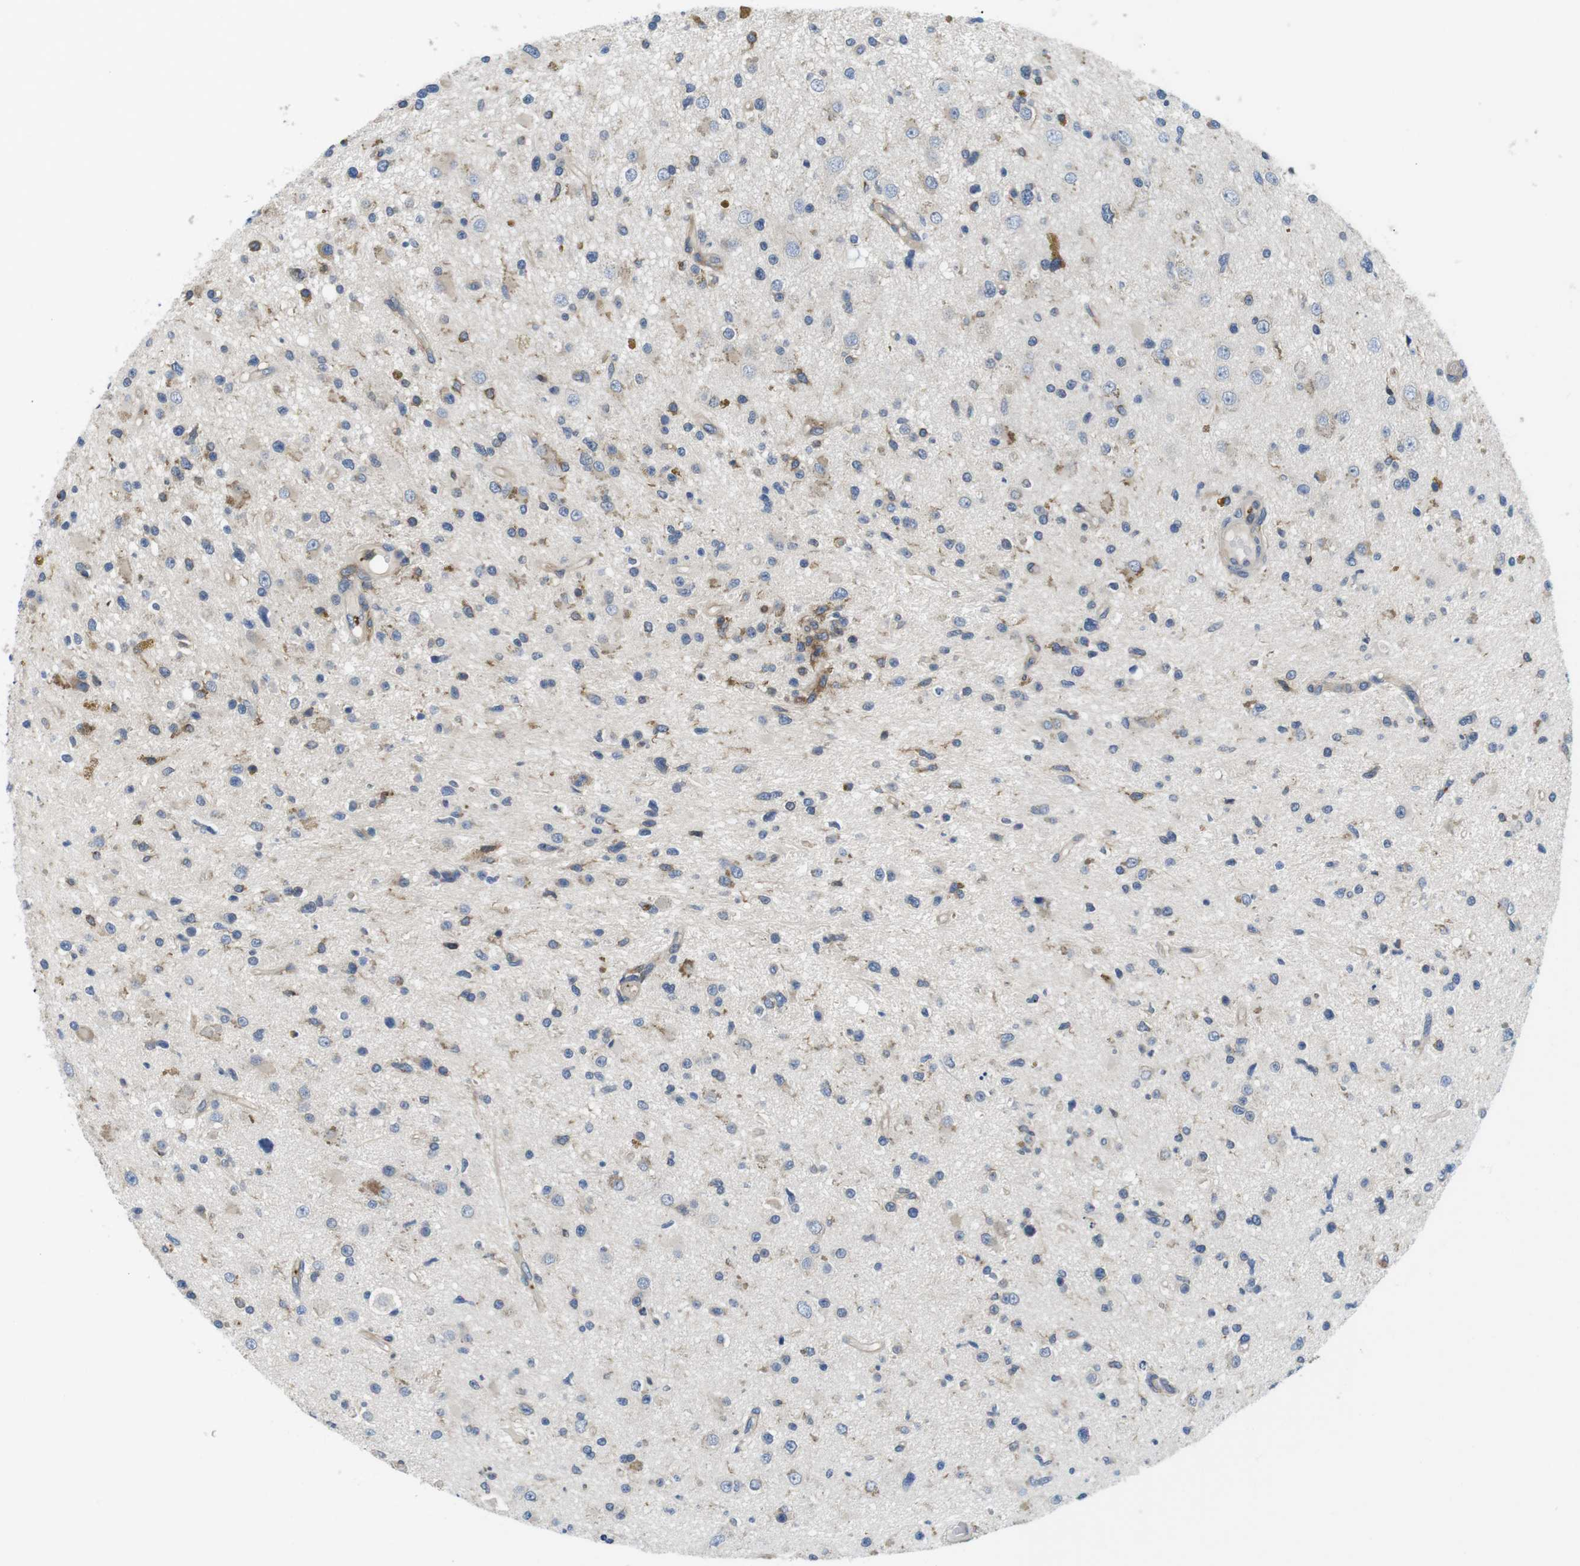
{"staining": {"intensity": "moderate", "quantity": "<25%", "location": "cytoplasmic/membranous"}, "tissue": "glioma", "cell_type": "Tumor cells", "image_type": "cancer", "snomed": [{"axis": "morphology", "description": "Glioma, malignant, High grade"}, {"axis": "topography", "description": "Brain"}], "caption": "Malignant glioma (high-grade) stained for a protein (brown) displays moderate cytoplasmic/membranous positive expression in about <25% of tumor cells.", "gene": "HERPUD2", "patient": {"sex": "male", "age": 33}}